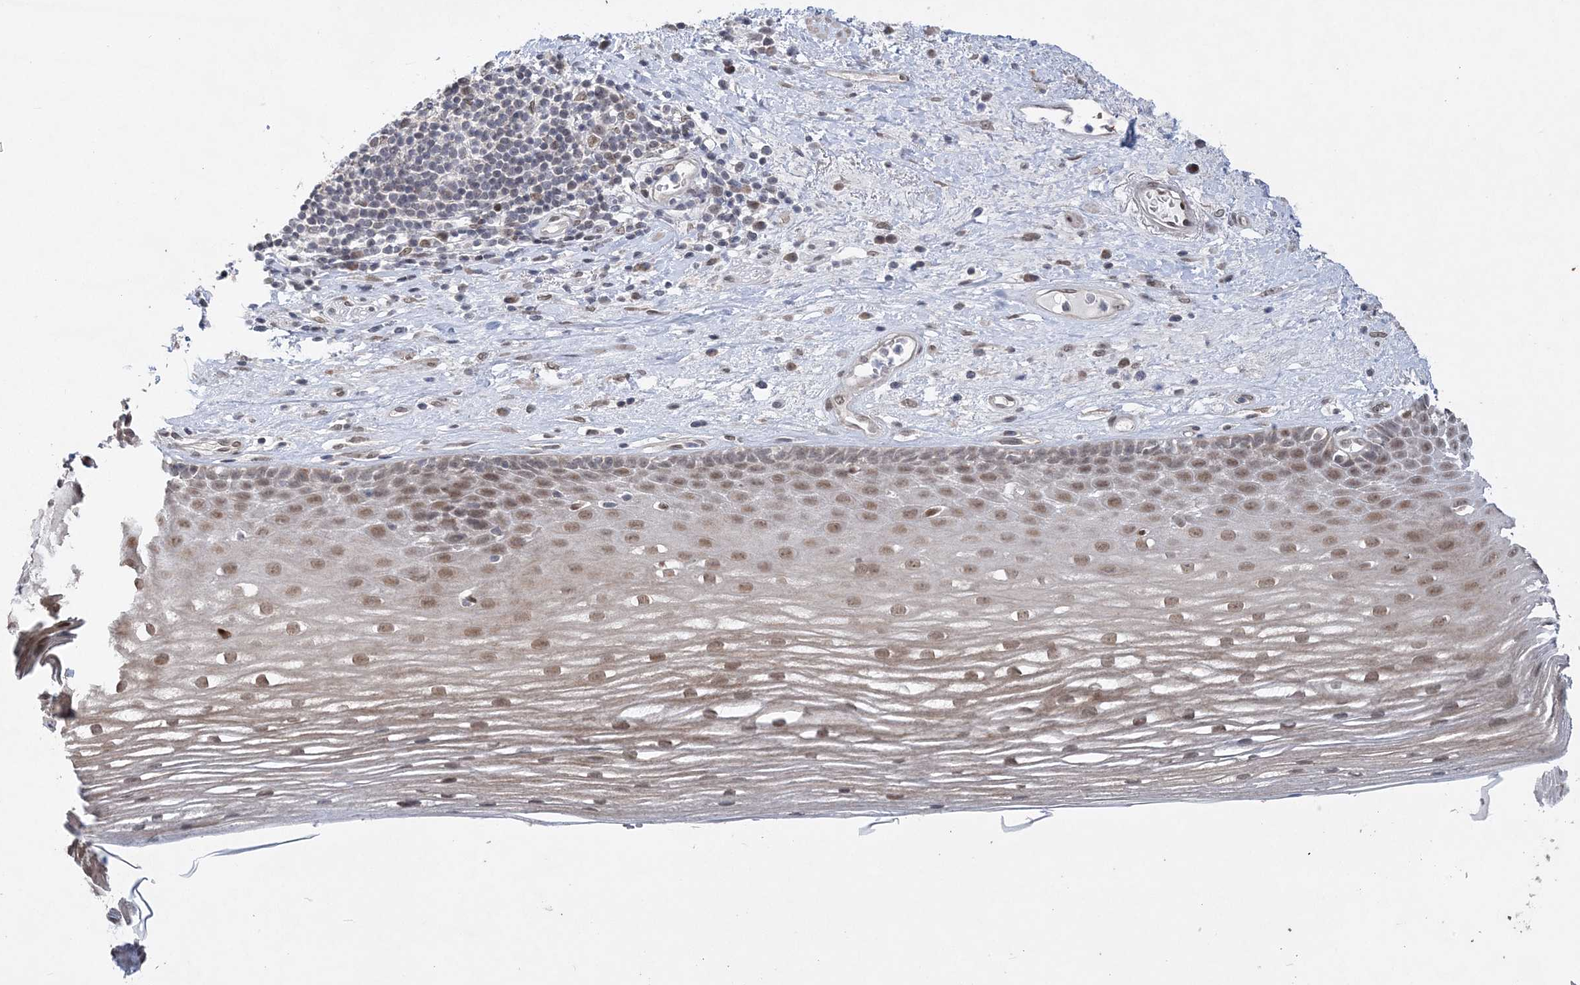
{"staining": {"intensity": "moderate", "quantity": ">75%", "location": "nuclear"}, "tissue": "esophagus", "cell_type": "Squamous epithelial cells", "image_type": "normal", "snomed": [{"axis": "morphology", "description": "Normal tissue, NOS"}, {"axis": "topography", "description": "Esophagus"}], "caption": "Immunohistochemistry (DAB (3,3'-diaminobenzidine)) staining of benign human esophagus shows moderate nuclear protein expression in about >75% of squamous epithelial cells.", "gene": "WAC", "patient": {"sex": "male", "age": 62}}